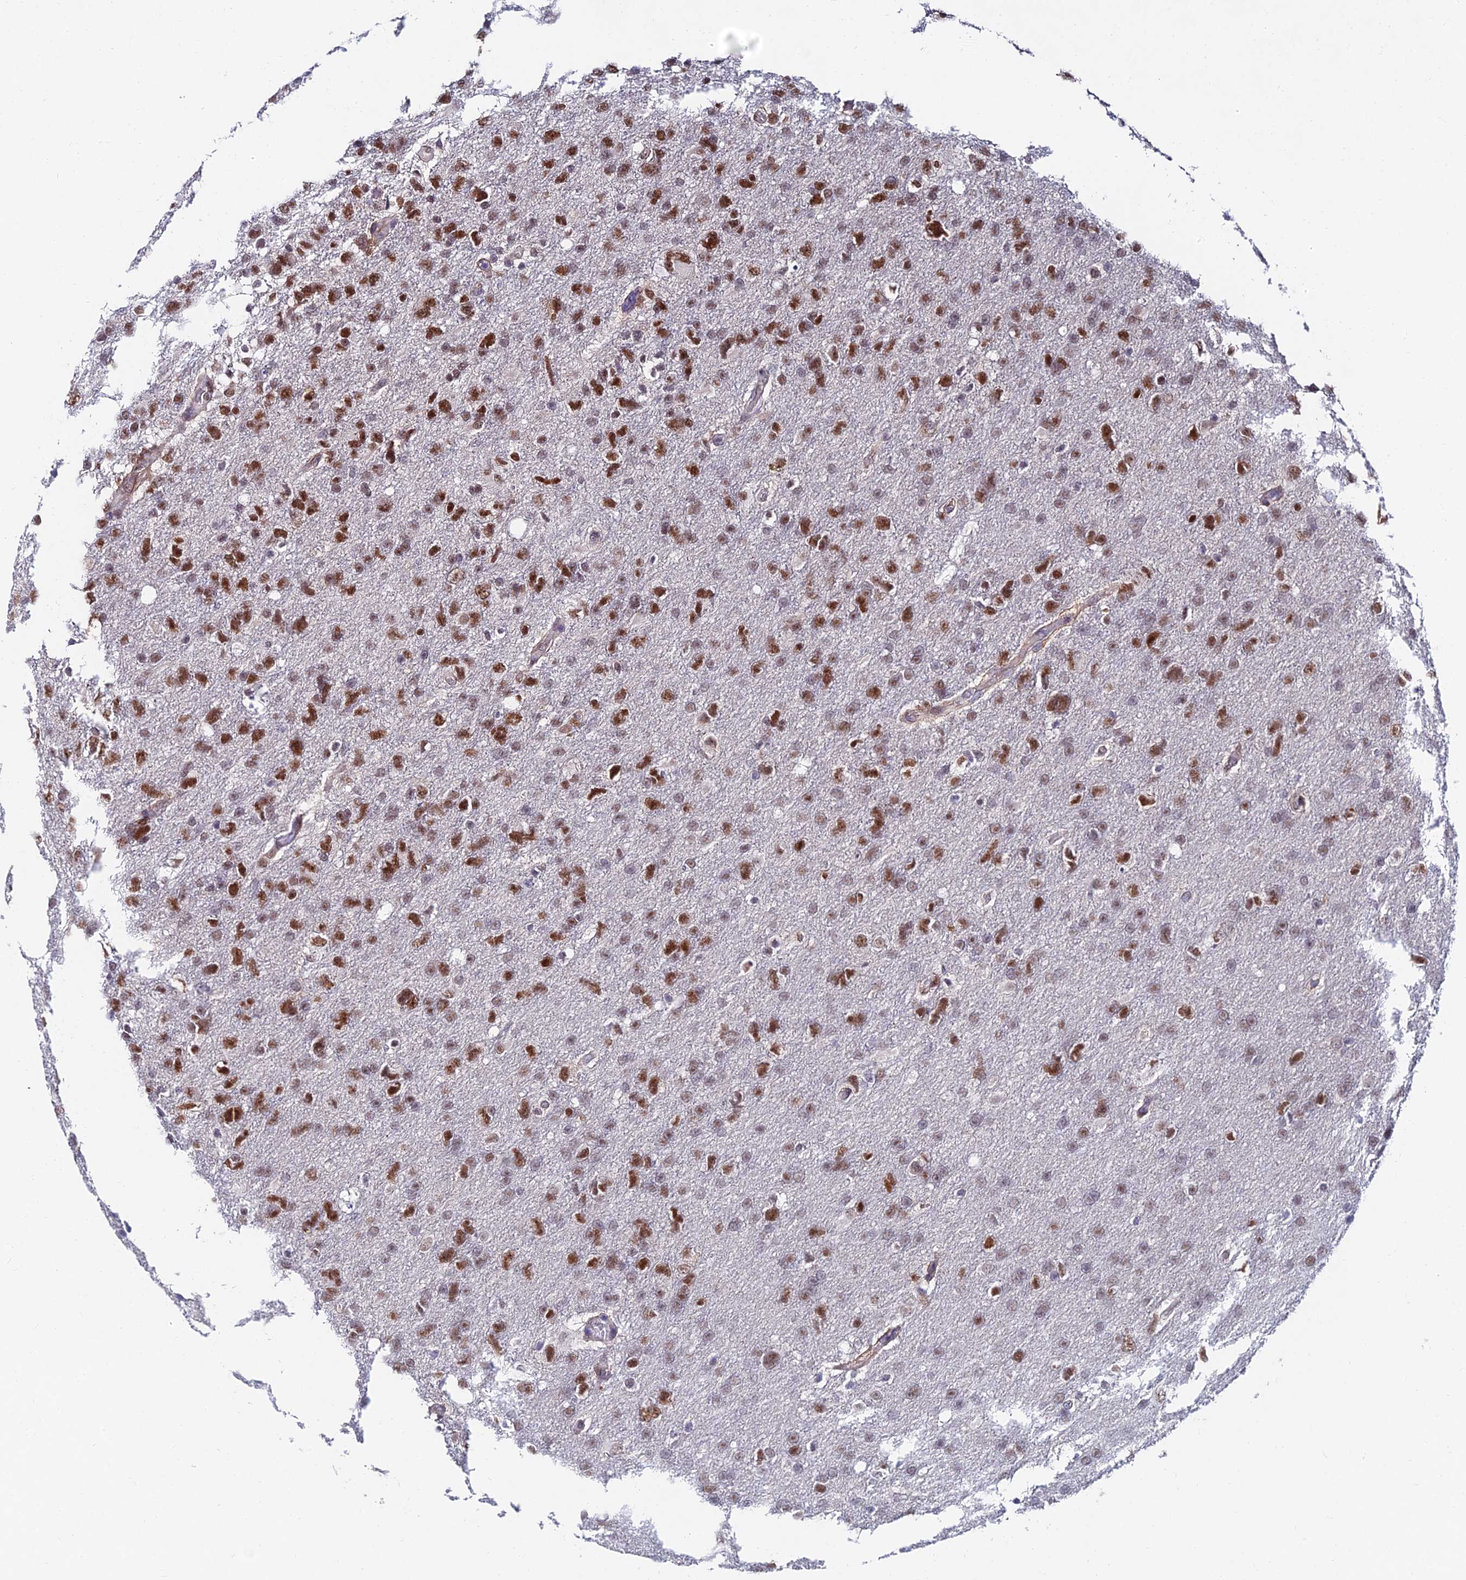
{"staining": {"intensity": "strong", "quantity": "25%-75%", "location": "nuclear"}, "tissue": "glioma", "cell_type": "Tumor cells", "image_type": "cancer", "snomed": [{"axis": "morphology", "description": "Glioma, malignant, High grade"}, {"axis": "topography", "description": "Brain"}], "caption": "Immunohistochemical staining of human high-grade glioma (malignant) demonstrates high levels of strong nuclear protein staining in approximately 25%-75% of tumor cells. The staining was performed using DAB (3,3'-diaminobenzidine), with brown indicating positive protein expression. Nuclei are stained blue with hematoxylin.", "gene": "TRIM24", "patient": {"sex": "male", "age": 61}}